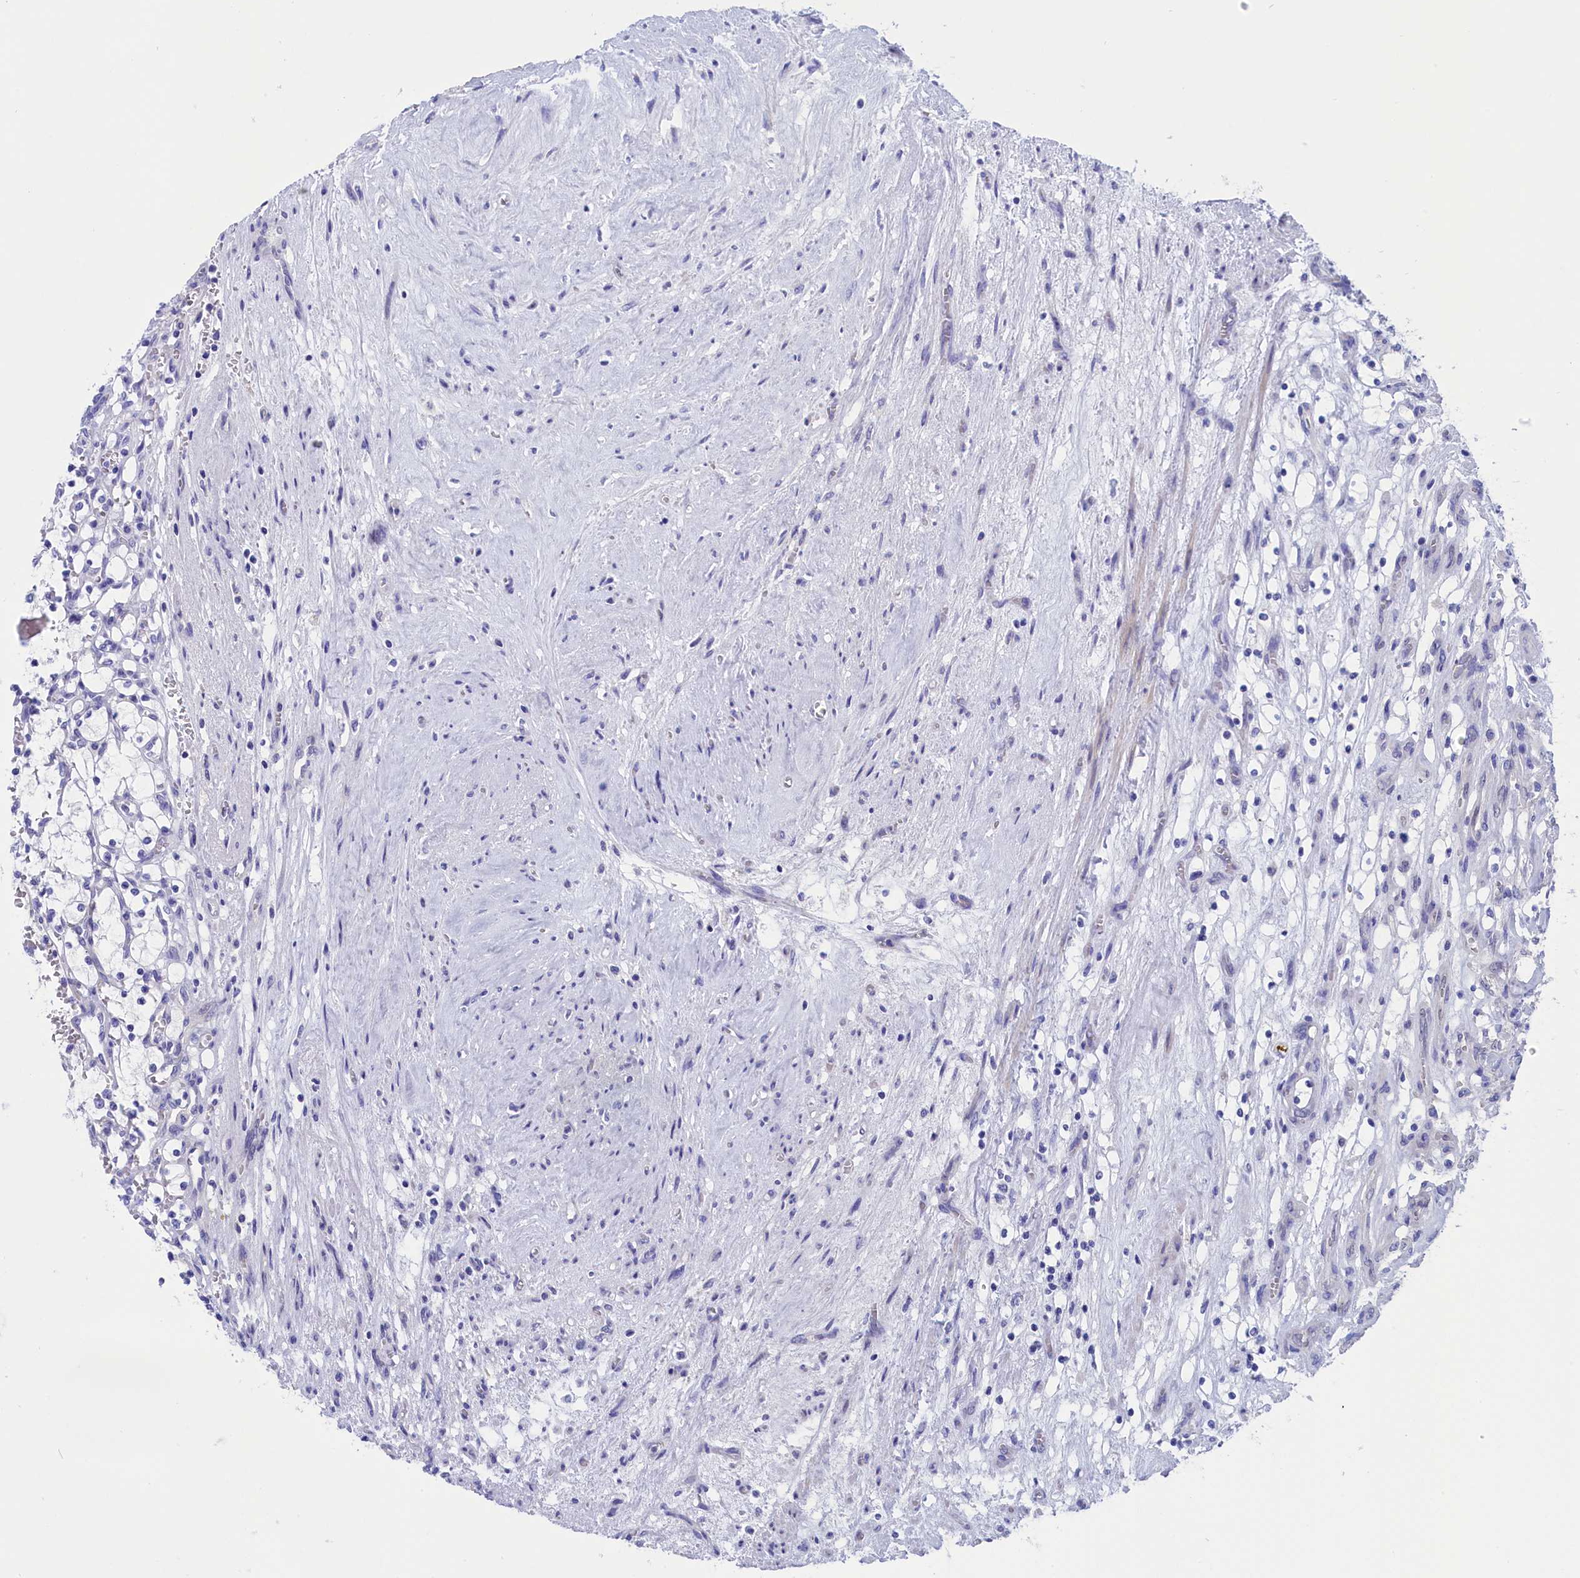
{"staining": {"intensity": "negative", "quantity": "none", "location": "none"}, "tissue": "renal cancer", "cell_type": "Tumor cells", "image_type": "cancer", "snomed": [{"axis": "morphology", "description": "Adenocarcinoma, NOS"}, {"axis": "topography", "description": "Kidney"}], "caption": "This is a photomicrograph of IHC staining of adenocarcinoma (renal), which shows no staining in tumor cells. (DAB IHC visualized using brightfield microscopy, high magnification).", "gene": "VPS35L", "patient": {"sex": "female", "age": 69}}